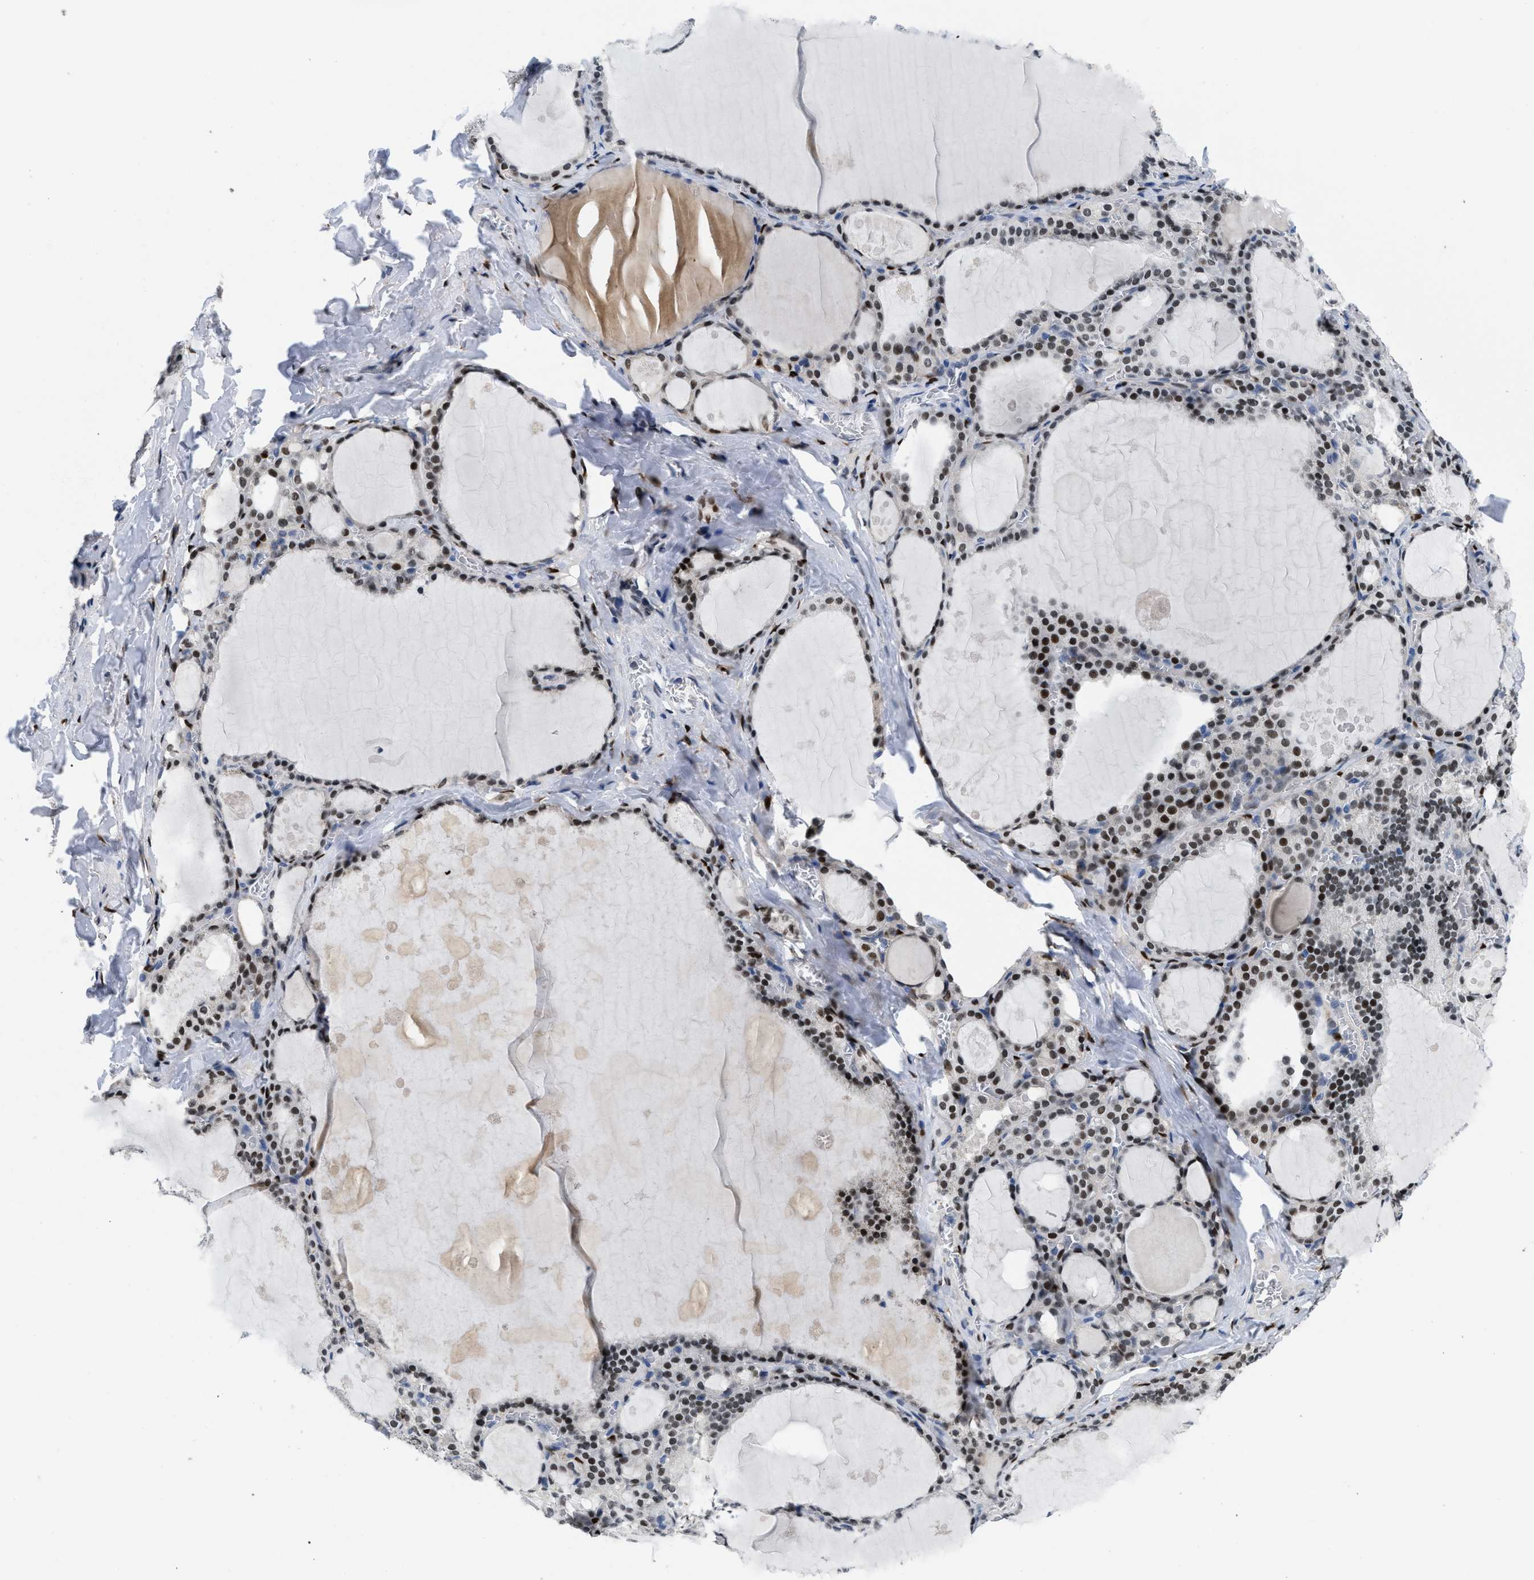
{"staining": {"intensity": "strong", "quantity": ">75%", "location": "nuclear"}, "tissue": "thyroid gland", "cell_type": "Glandular cells", "image_type": "normal", "snomed": [{"axis": "morphology", "description": "Normal tissue, NOS"}, {"axis": "topography", "description": "Thyroid gland"}], "caption": "Immunohistochemical staining of unremarkable thyroid gland demonstrates strong nuclear protein expression in about >75% of glandular cells. The protein of interest is stained brown, and the nuclei are stained in blue (DAB (3,3'-diaminobenzidine) IHC with brightfield microscopy, high magnification).", "gene": "NFIX", "patient": {"sex": "male", "age": 56}}